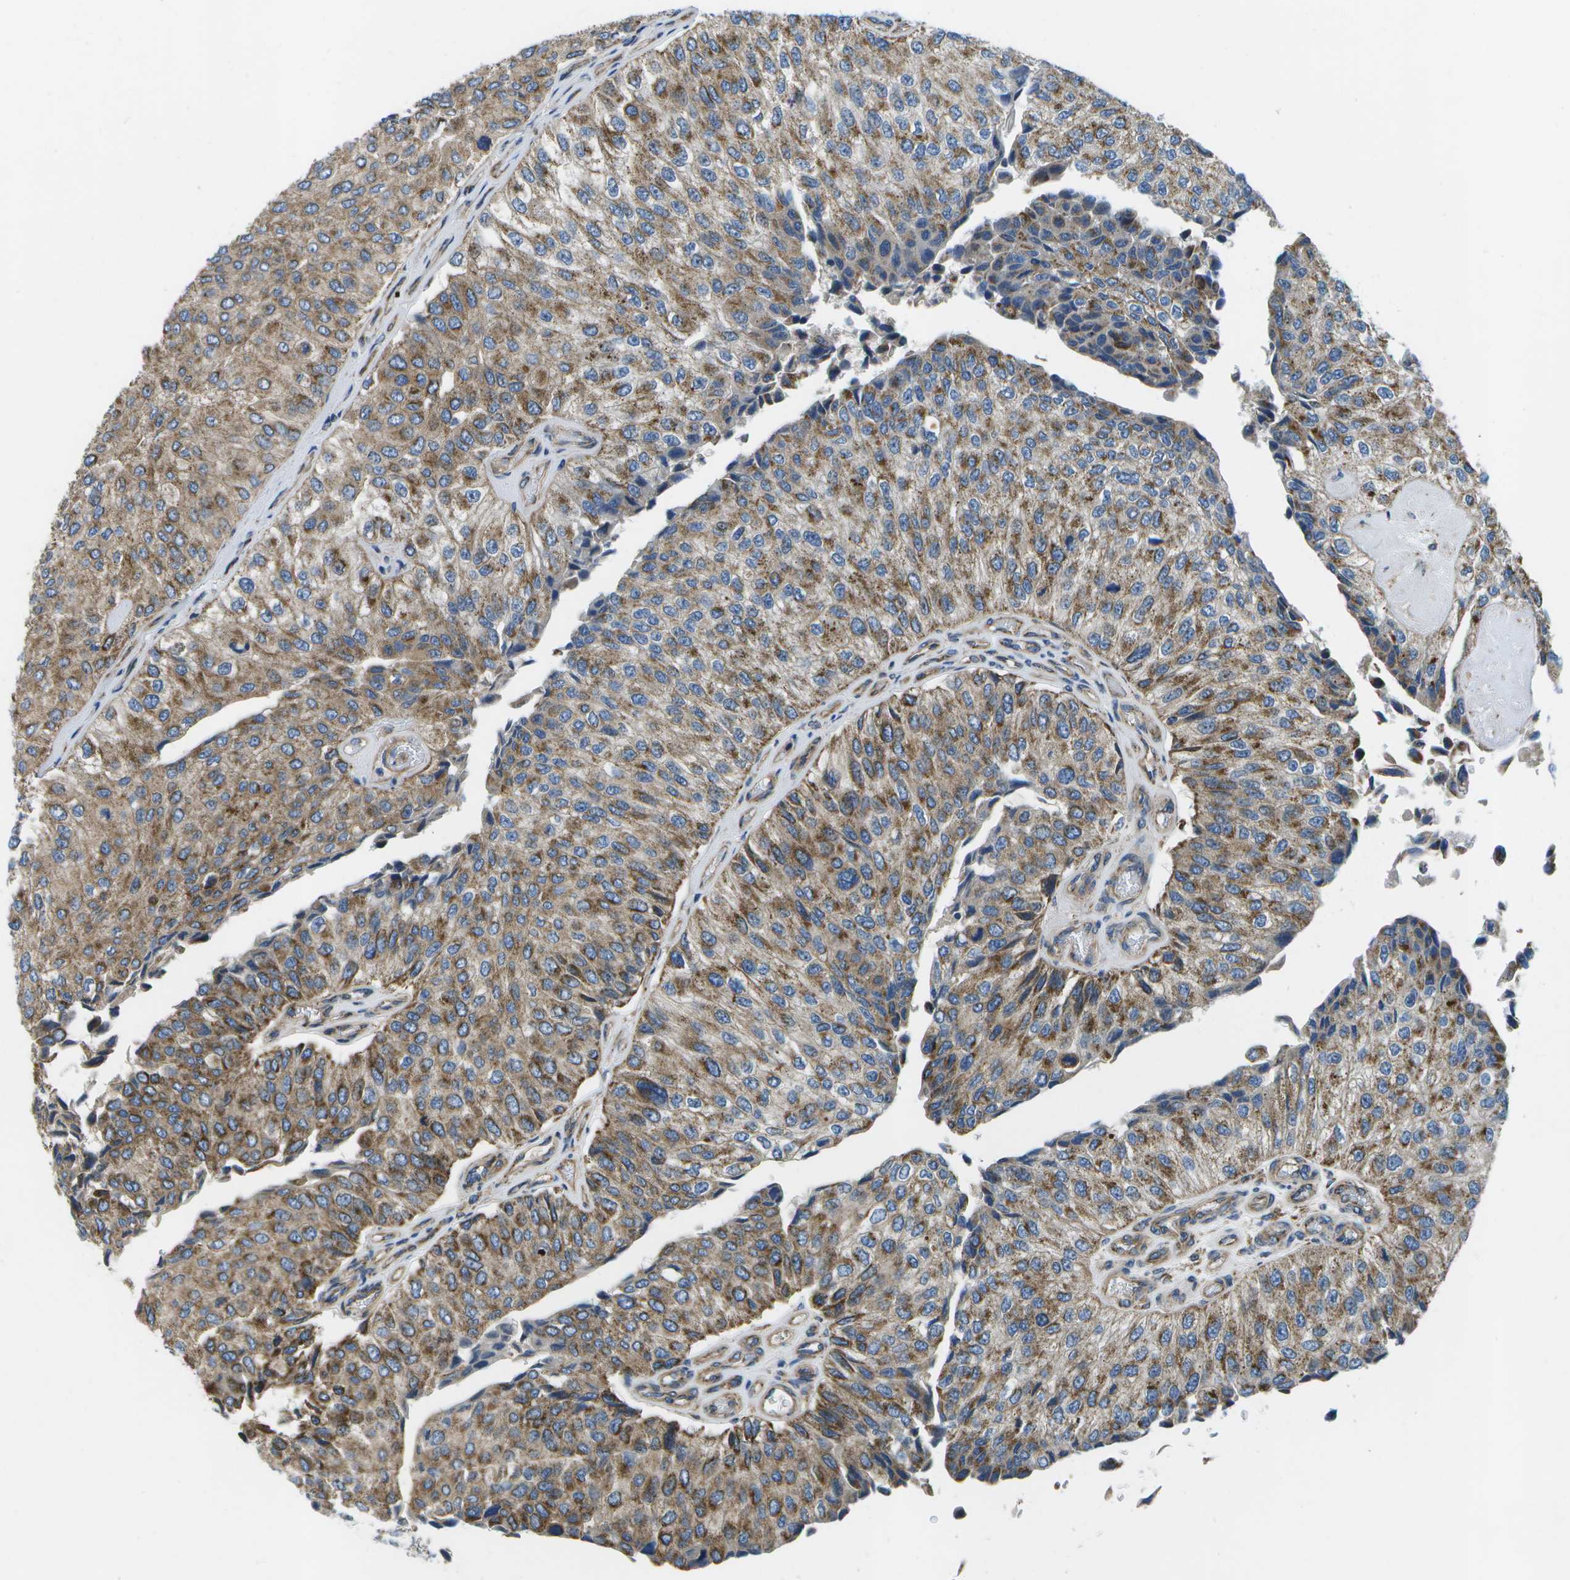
{"staining": {"intensity": "moderate", "quantity": ">75%", "location": "cytoplasmic/membranous"}, "tissue": "urothelial cancer", "cell_type": "Tumor cells", "image_type": "cancer", "snomed": [{"axis": "morphology", "description": "Urothelial carcinoma, High grade"}, {"axis": "topography", "description": "Kidney"}, {"axis": "topography", "description": "Urinary bladder"}], "caption": "The immunohistochemical stain labels moderate cytoplasmic/membranous expression in tumor cells of urothelial cancer tissue.", "gene": "MVK", "patient": {"sex": "male", "age": 77}}